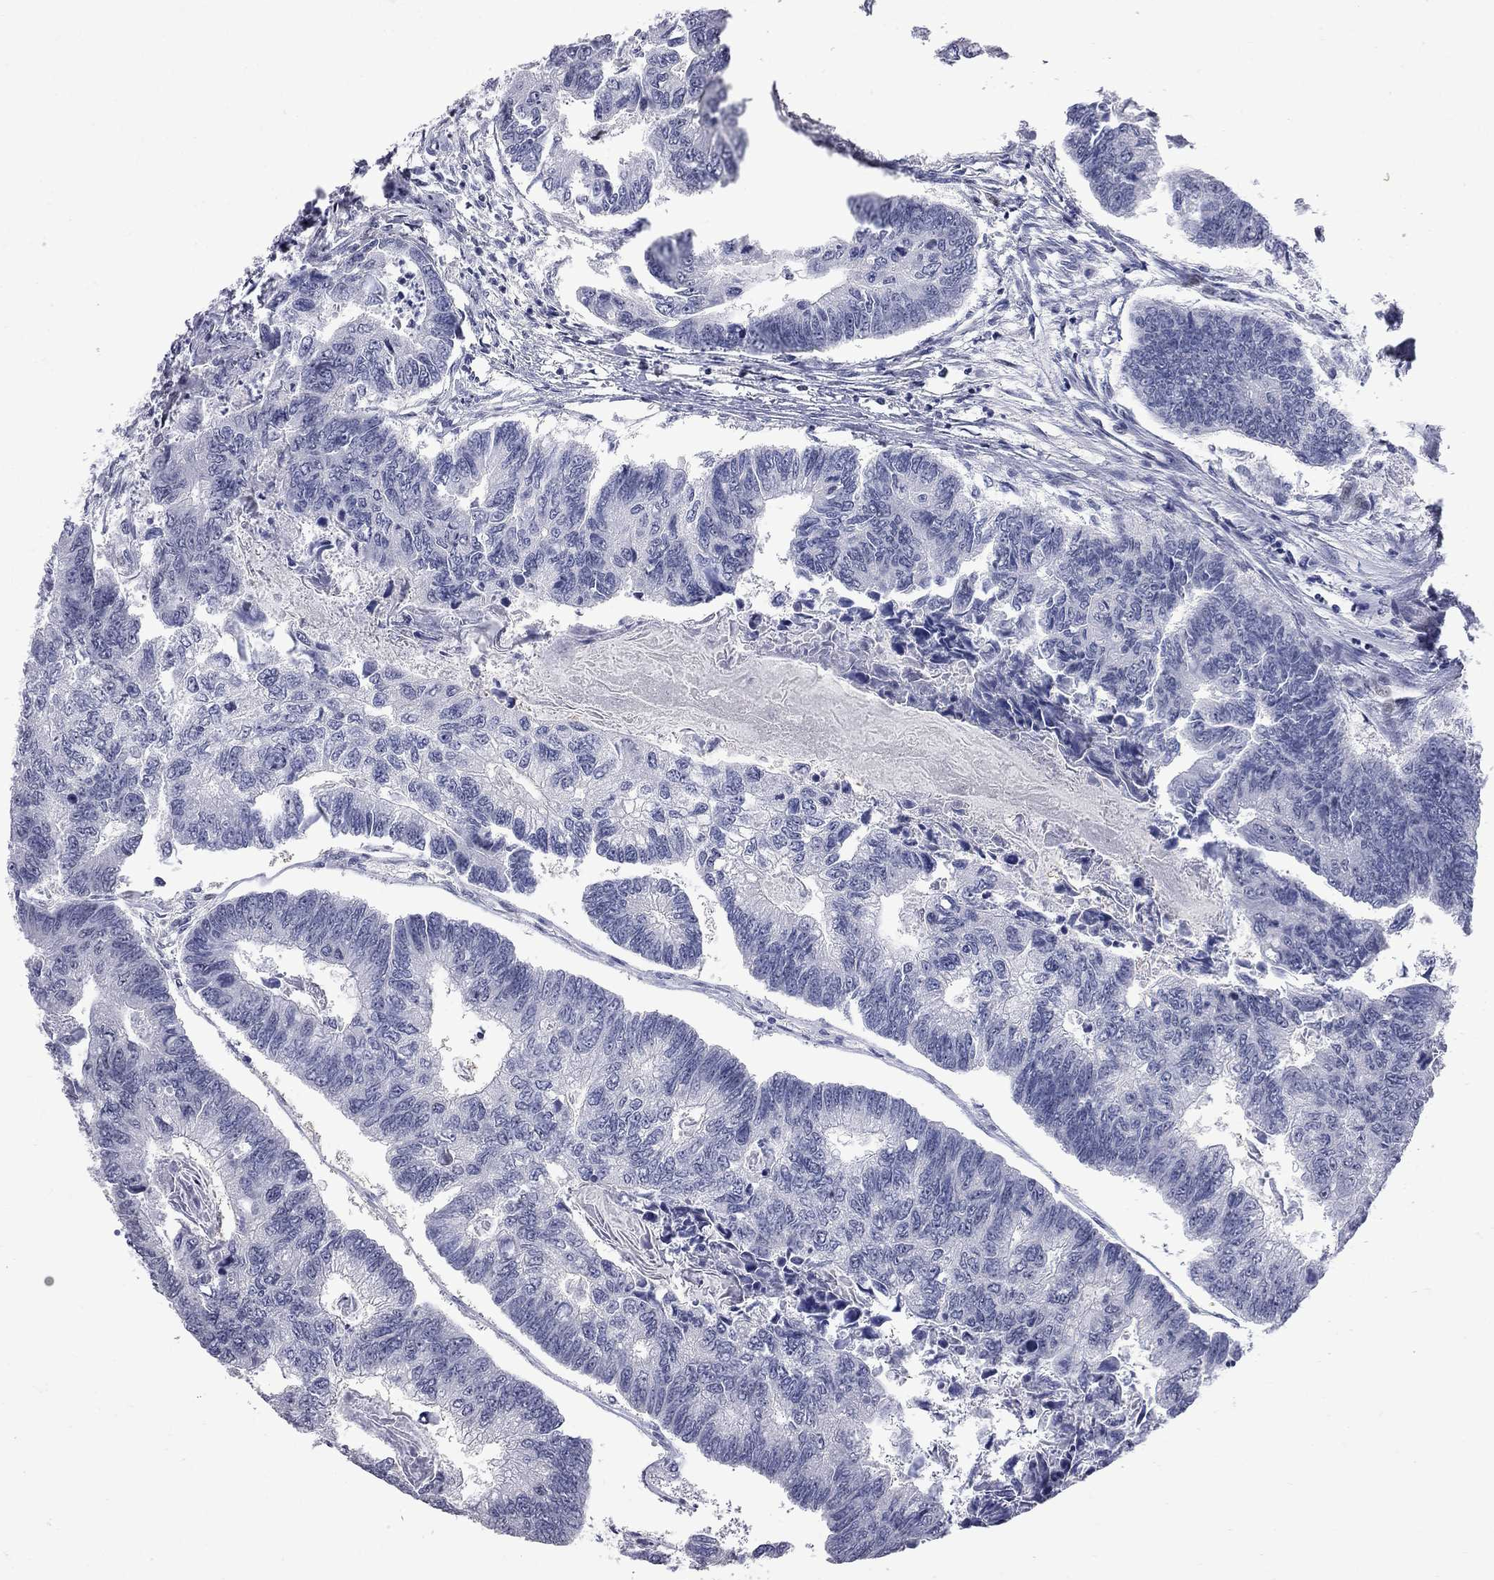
{"staining": {"intensity": "negative", "quantity": "none", "location": "none"}, "tissue": "colorectal cancer", "cell_type": "Tumor cells", "image_type": "cancer", "snomed": [{"axis": "morphology", "description": "Adenocarcinoma, NOS"}, {"axis": "topography", "description": "Colon"}], "caption": "A high-resolution histopathology image shows immunohistochemistry staining of colorectal adenocarcinoma, which reveals no significant staining in tumor cells.", "gene": "ZNF154", "patient": {"sex": "female", "age": 65}}